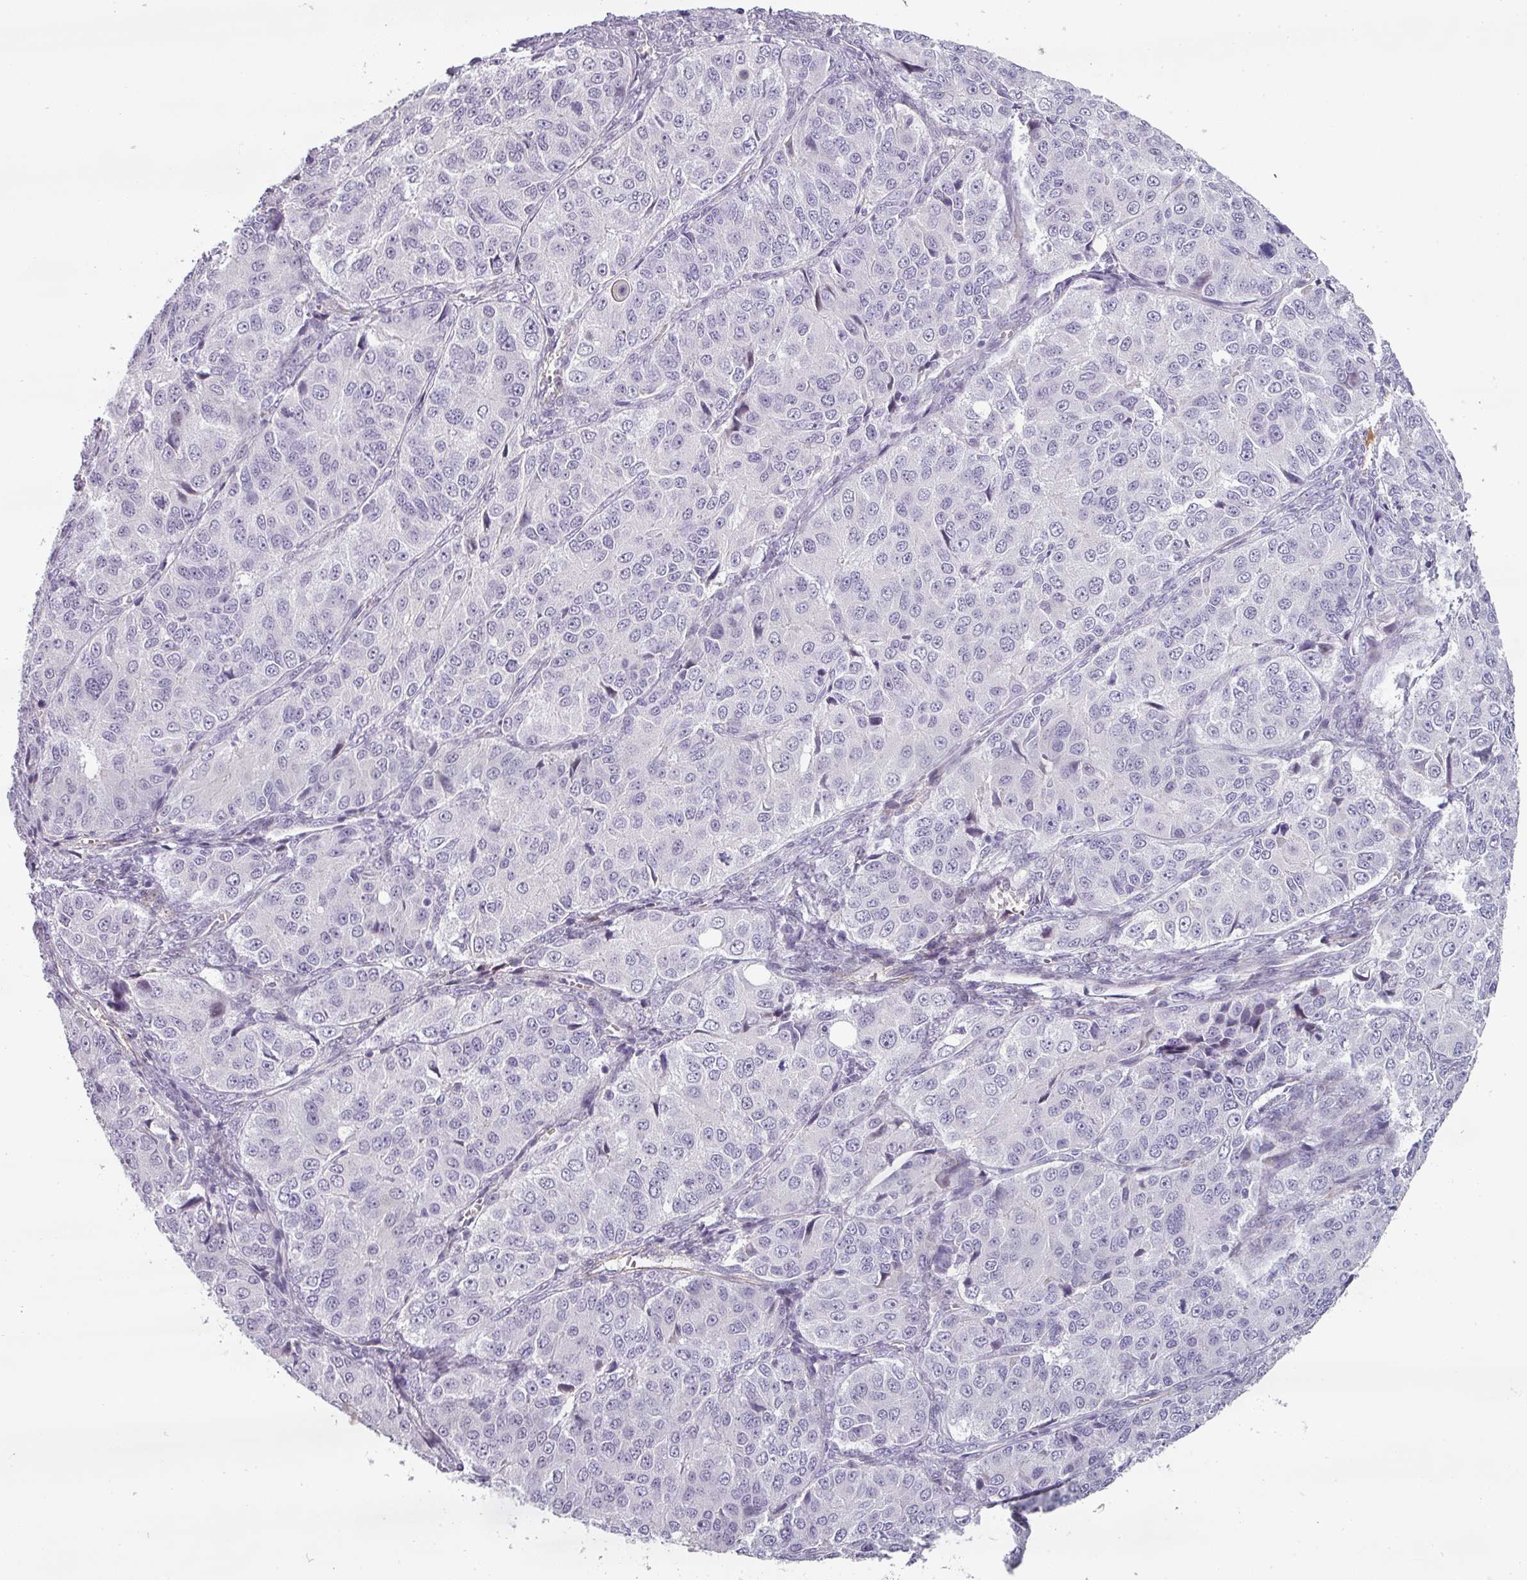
{"staining": {"intensity": "negative", "quantity": "none", "location": "none"}, "tissue": "ovarian cancer", "cell_type": "Tumor cells", "image_type": "cancer", "snomed": [{"axis": "morphology", "description": "Carcinoma, endometroid"}, {"axis": "topography", "description": "Ovary"}], "caption": "A histopathology image of human endometroid carcinoma (ovarian) is negative for staining in tumor cells. (DAB (3,3'-diaminobenzidine) immunohistochemistry (IHC), high magnification).", "gene": "CHRDL1", "patient": {"sex": "female", "age": 51}}